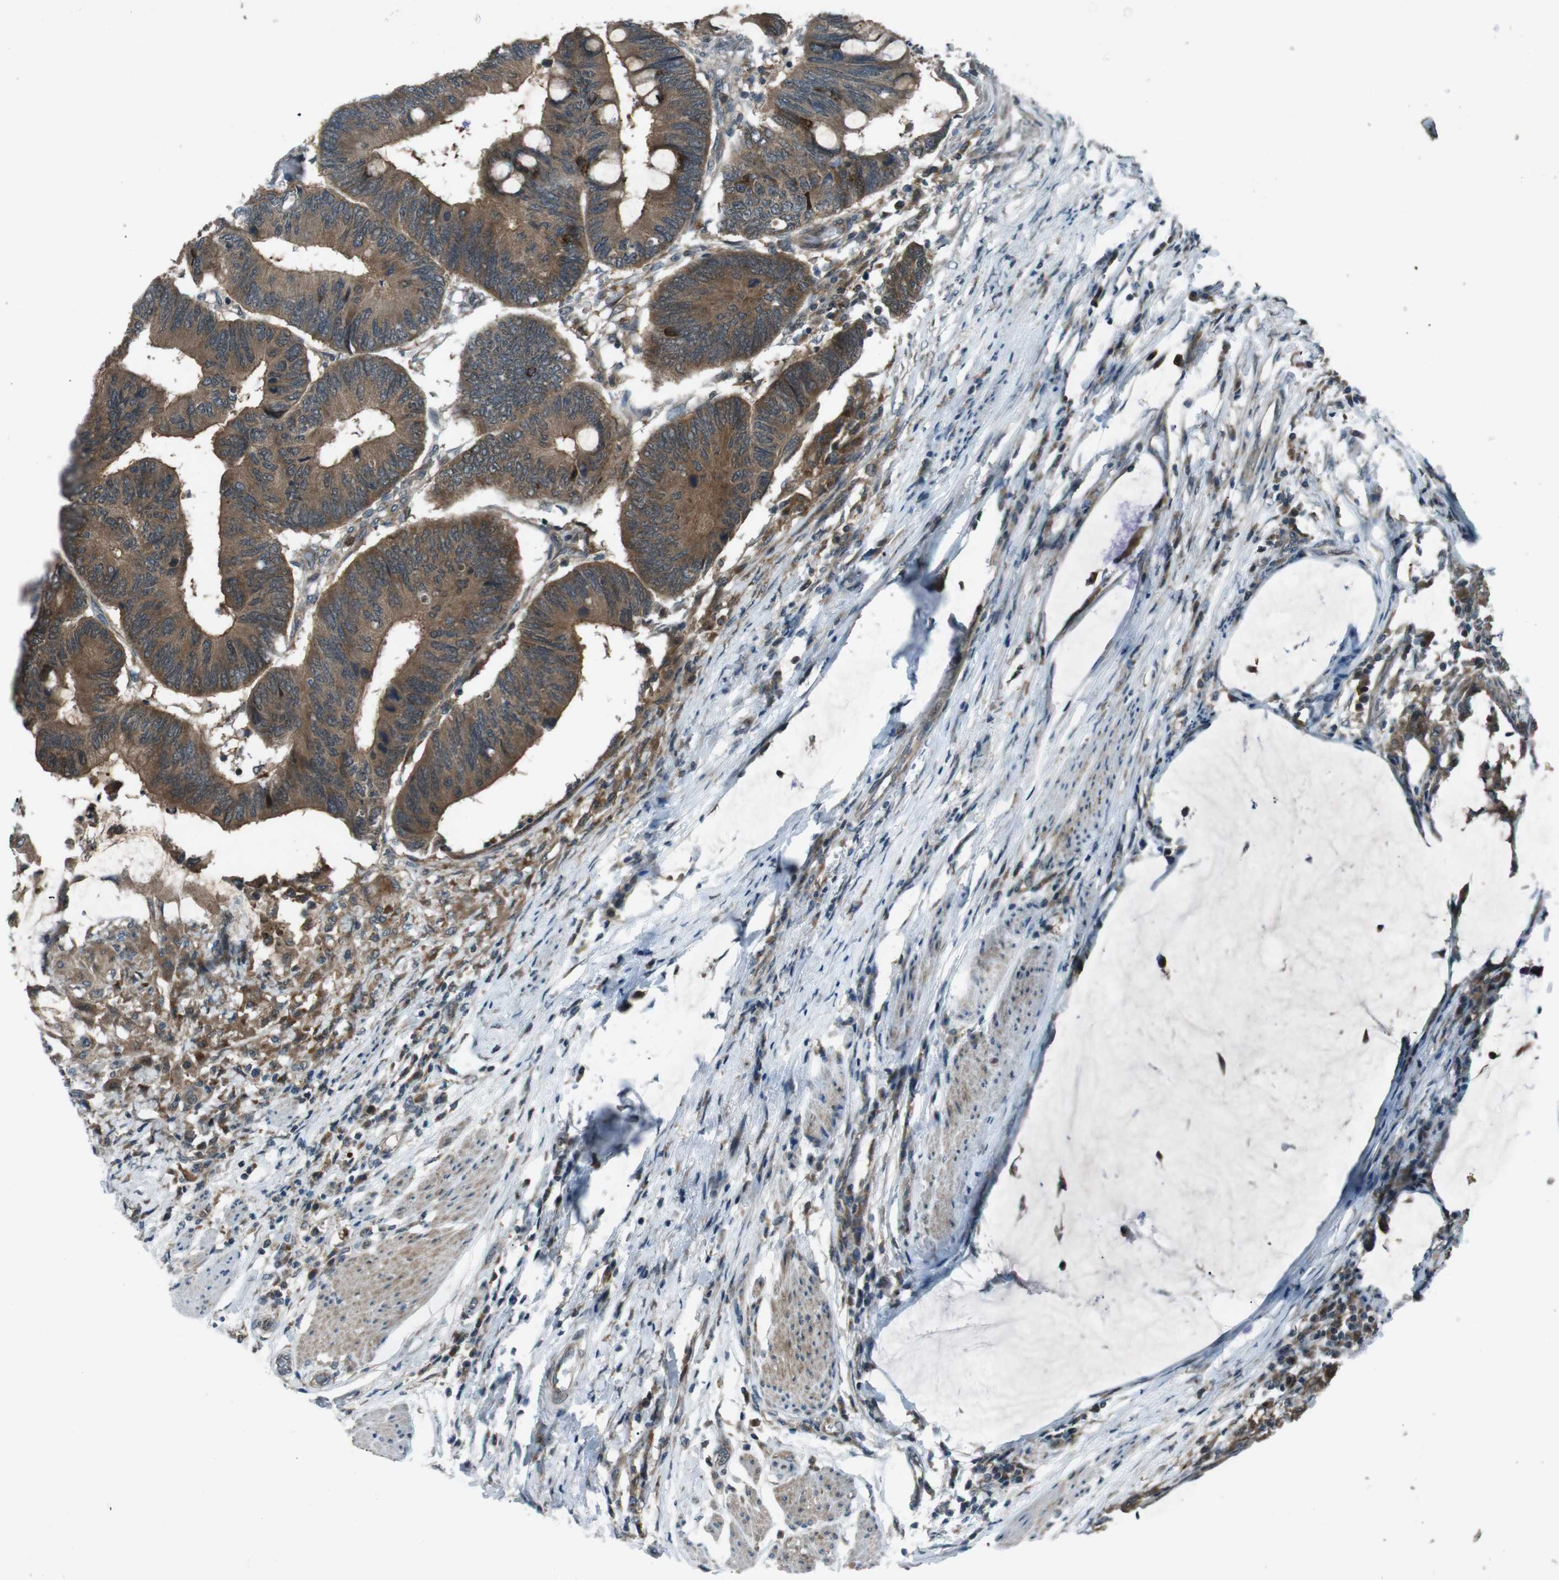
{"staining": {"intensity": "moderate", "quantity": ">75%", "location": "cytoplasmic/membranous"}, "tissue": "colorectal cancer", "cell_type": "Tumor cells", "image_type": "cancer", "snomed": [{"axis": "morphology", "description": "Normal tissue, NOS"}, {"axis": "morphology", "description": "Adenocarcinoma, NOS"}, {"axis": "topography", "description": "Rectum"}, {"axis": "topography", "description": "Peripheral nerve tissue"}], "caption": "Moderate cytoplasmic/membranous positivity for a protein is appreciated in approximately >75% of tumor cells of adenocarcinoma (colorectal) using IHC.", "gene": "SLC27A4", "patient": {"sex": "male", "age": 92}}